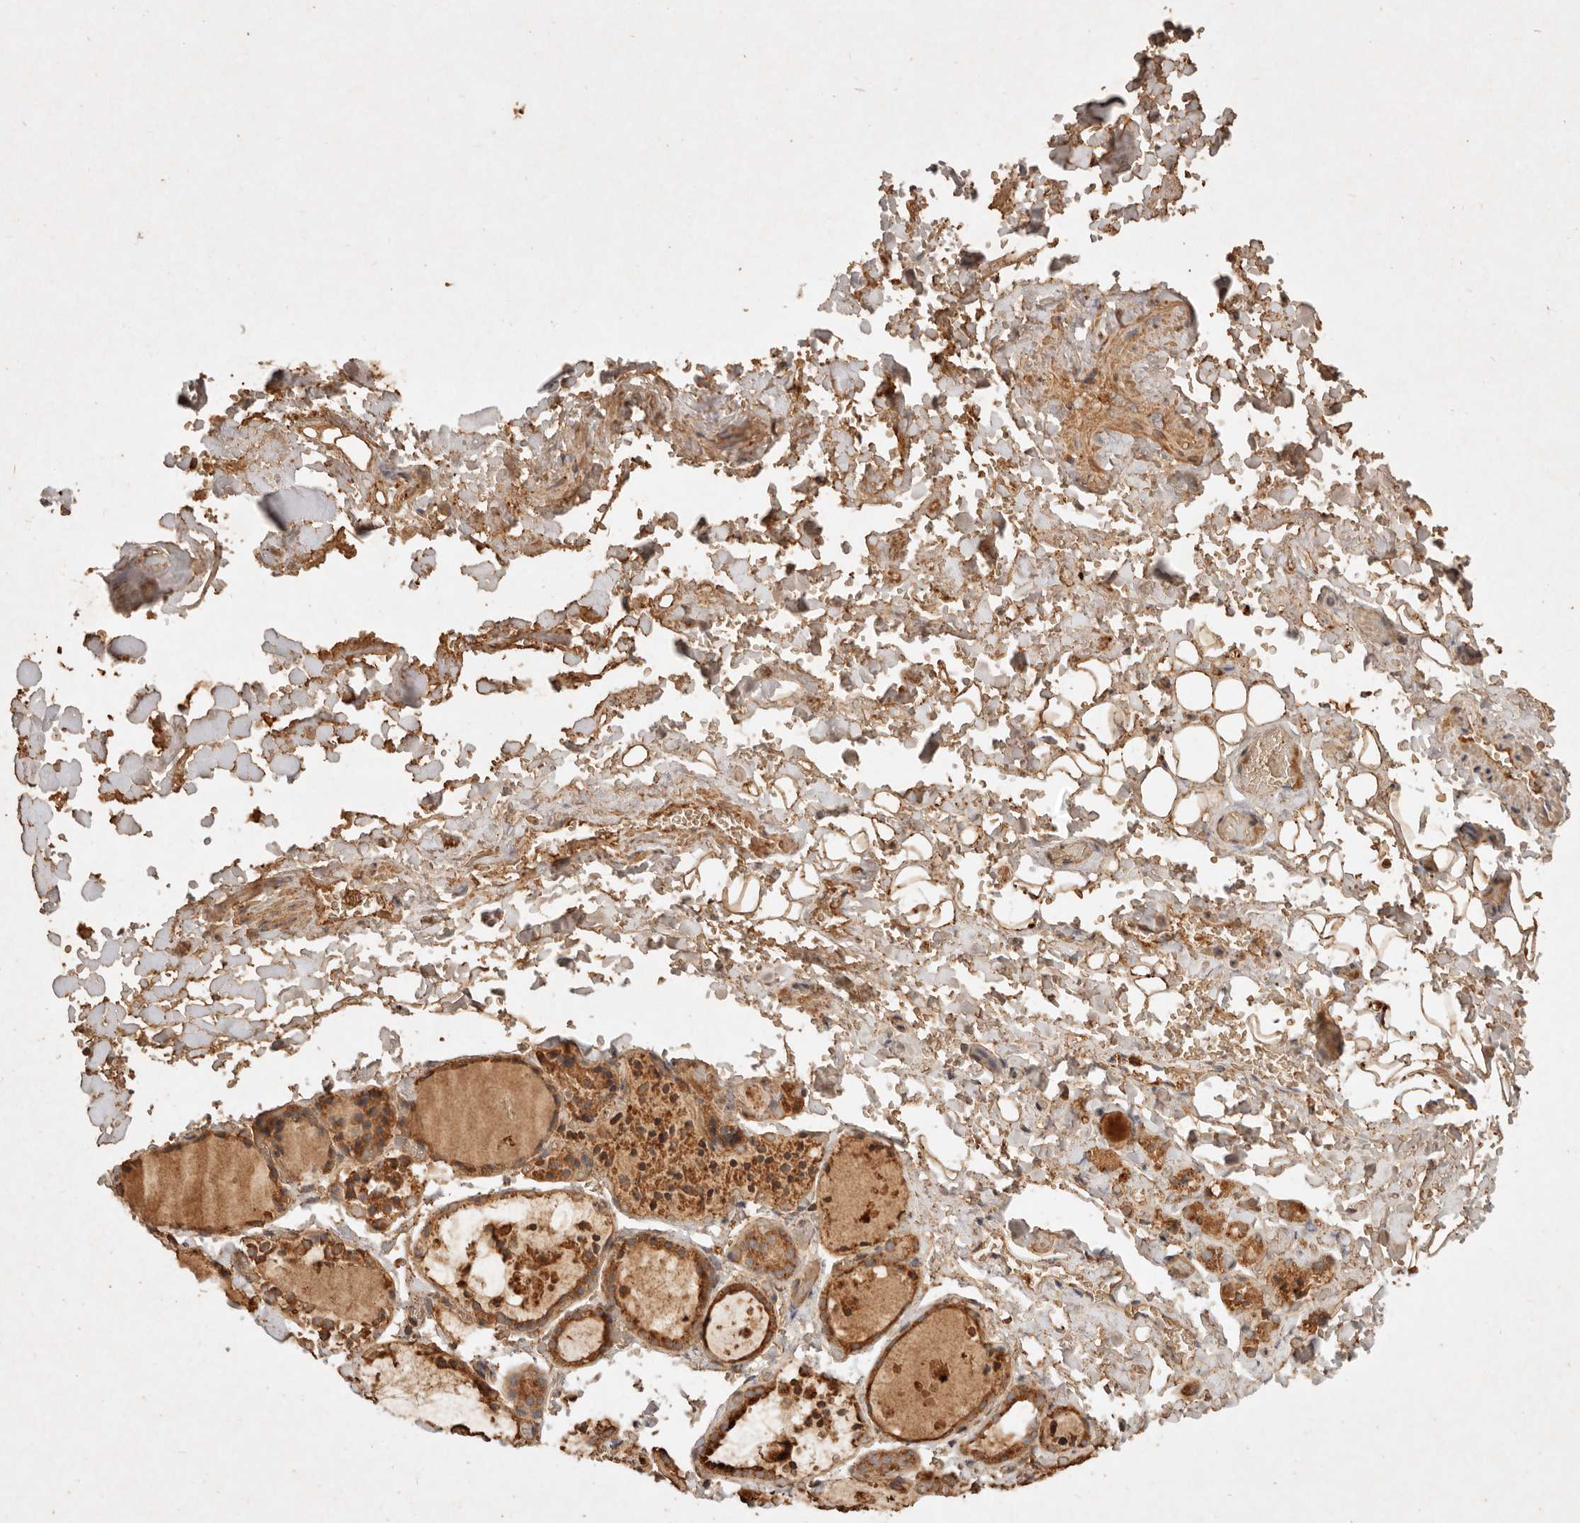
{"staining": {"intensity": "moderate", "quantity": ">75%", "location": "cytoplasmic/membranous"}, "tissue": "thyroid gland", "cell_type": "Glandular cells", "image_type": "normal", "snomed": [{"axis": "morphology", "description": "Normal tissue, NOS"}, {"axis": "topography", "description": "Thyroid gland"}], "caption": "A brown stain labels moderate cytoplasmic/membranous expression of a protein in glandular cells of unremarkable thyroid gland. The protein is shown in brown color, while the nuclei are stained blue.", "gene": "FAM180B", "patient": {"sex": "female", "age": 44}}